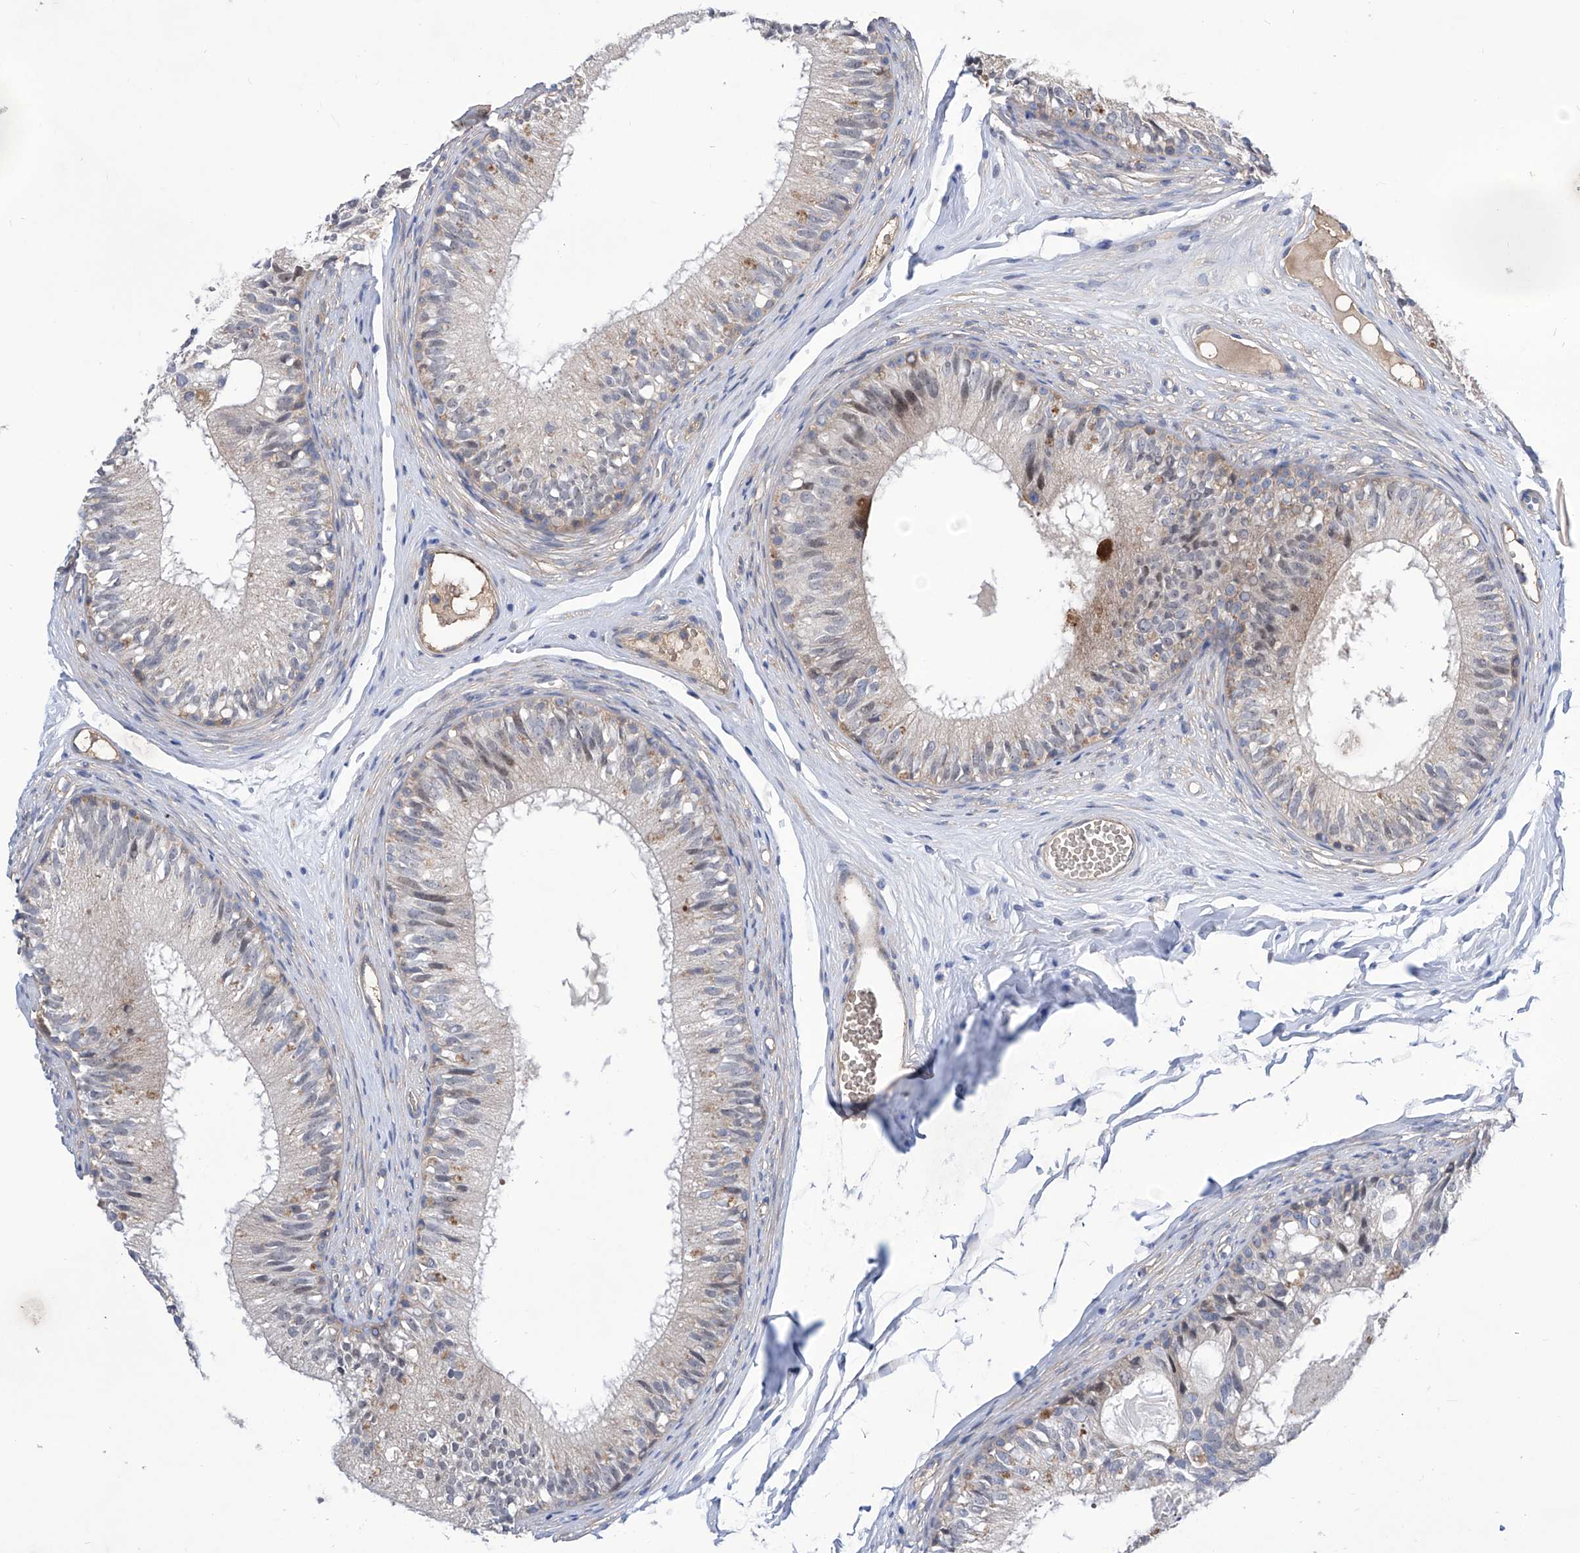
{"staining": {"intensity": "moderate", "quantity": "<25%", "location": "cytoplasmic/membranous"}, "tissue": "epididymis", "cell_type": "Glandular cells", "image_type": "normal", "snomed": [{"axis": "morphology", "description": "Normal tissue, NOS"}, {"axis": "morphology", "description": "Seminoma in situ"}, {"axis": "topography", "description": "Testis"}, {"axis": "topography", "description": "Epididymis"}], "caption": "Epididymis stained with DAB IHC demonstrates low levels of moderate cytoplasmic/membranous expression in approximately <25% of glandular cells.", "gene": "SRBD1", "patient": {"sex": "male", "age": 28}}